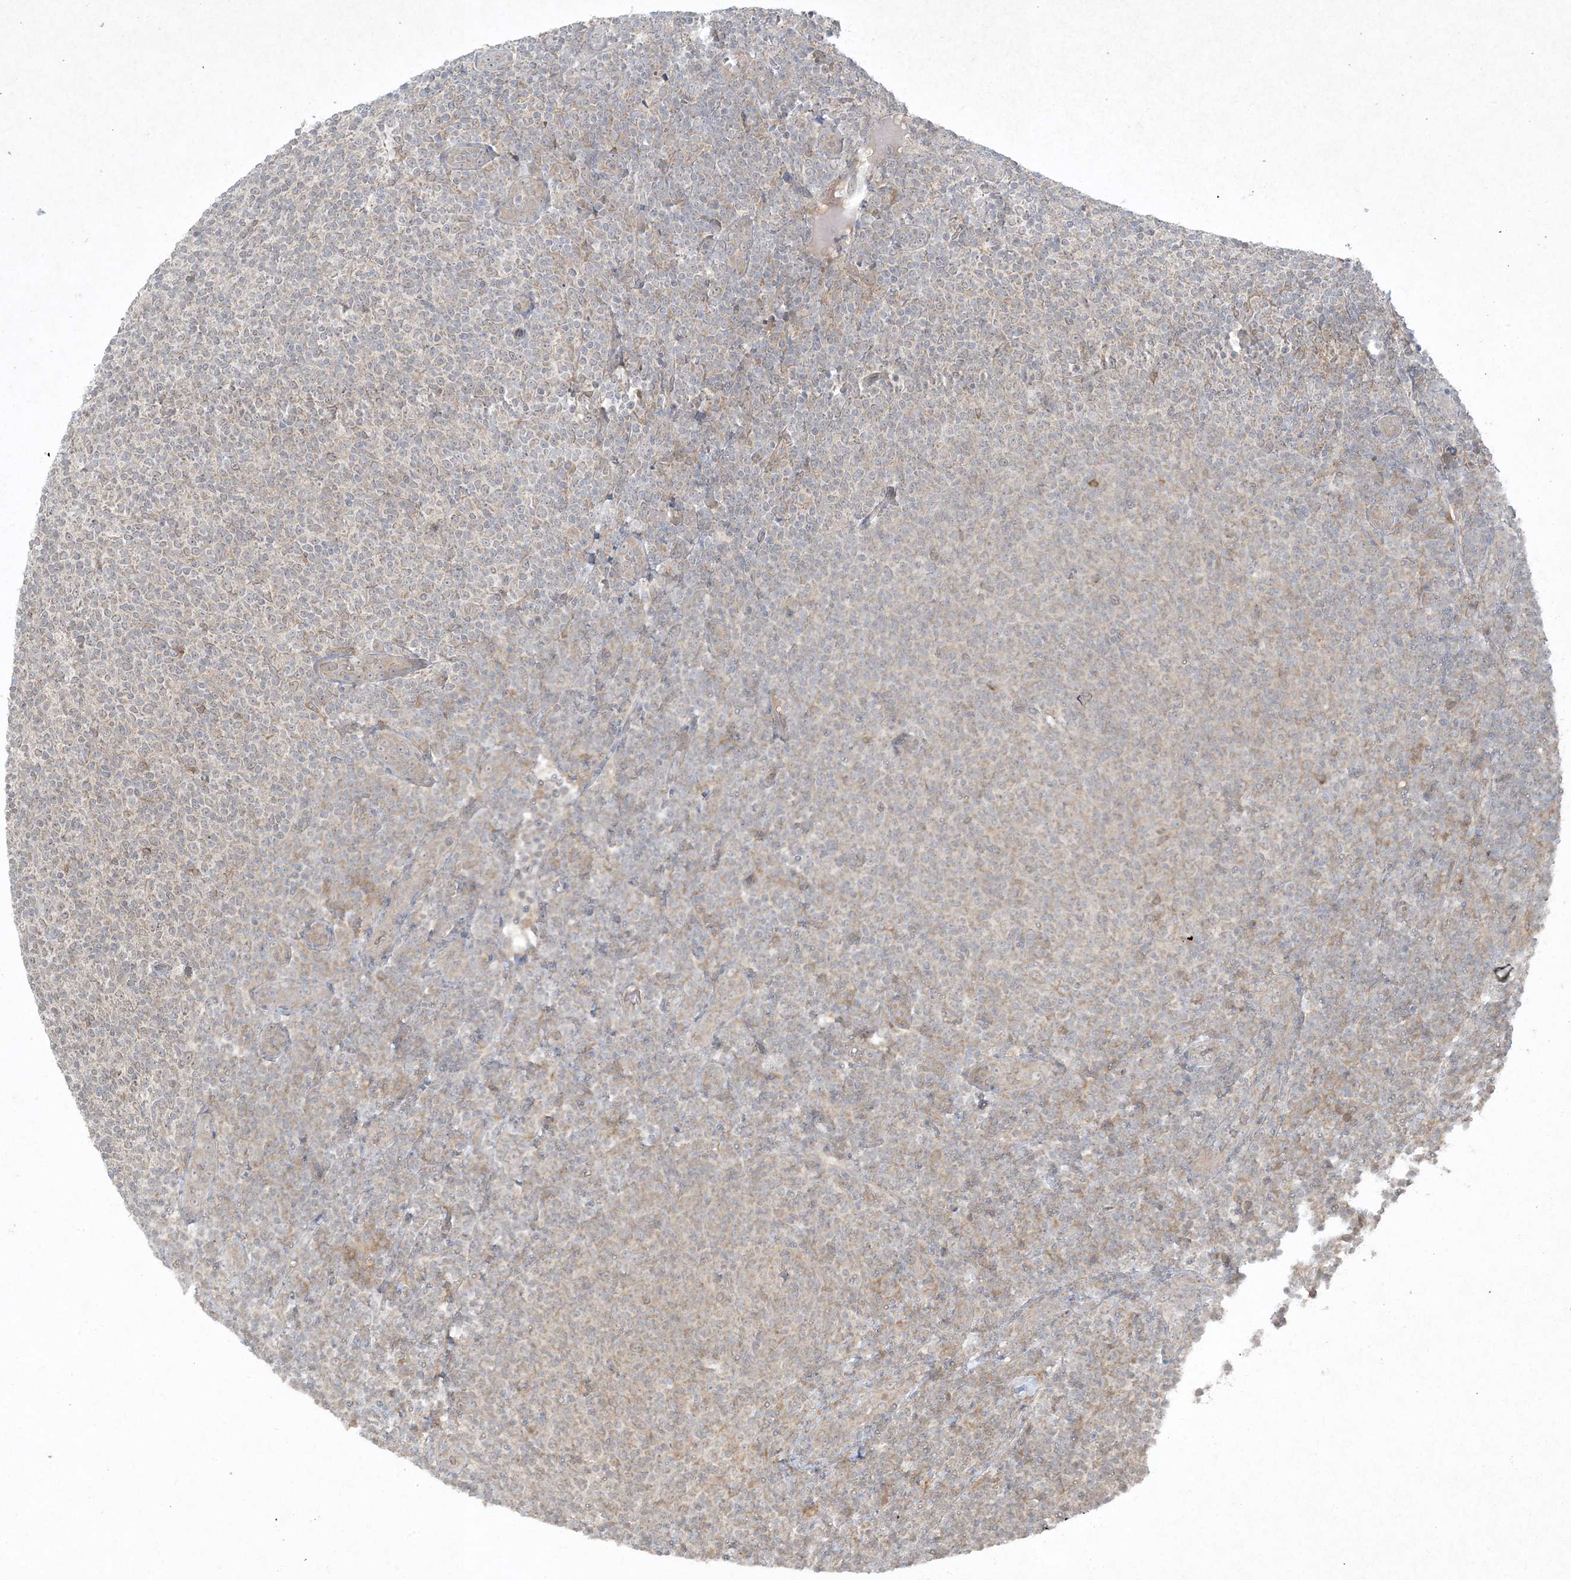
{"staining": {"intensity": "negative", "quantity": "none", "location": "none"}, "tissue": "lymphoma", "cell_type": "Tumor cells", "image_type": "cancer", "snomed": [{"axis": "morphology", "description": "Malignant lymphoma, non-Hodgkin's type, Low grade"}, {"axis": "topography", "description": "Lymph node"}], "caption": "Tumor cells show no significant staining in lymphoma. Nuclei are stained in blue.", "gene": "NRBP2", "patient": {"sex": "male", "age": 66}}